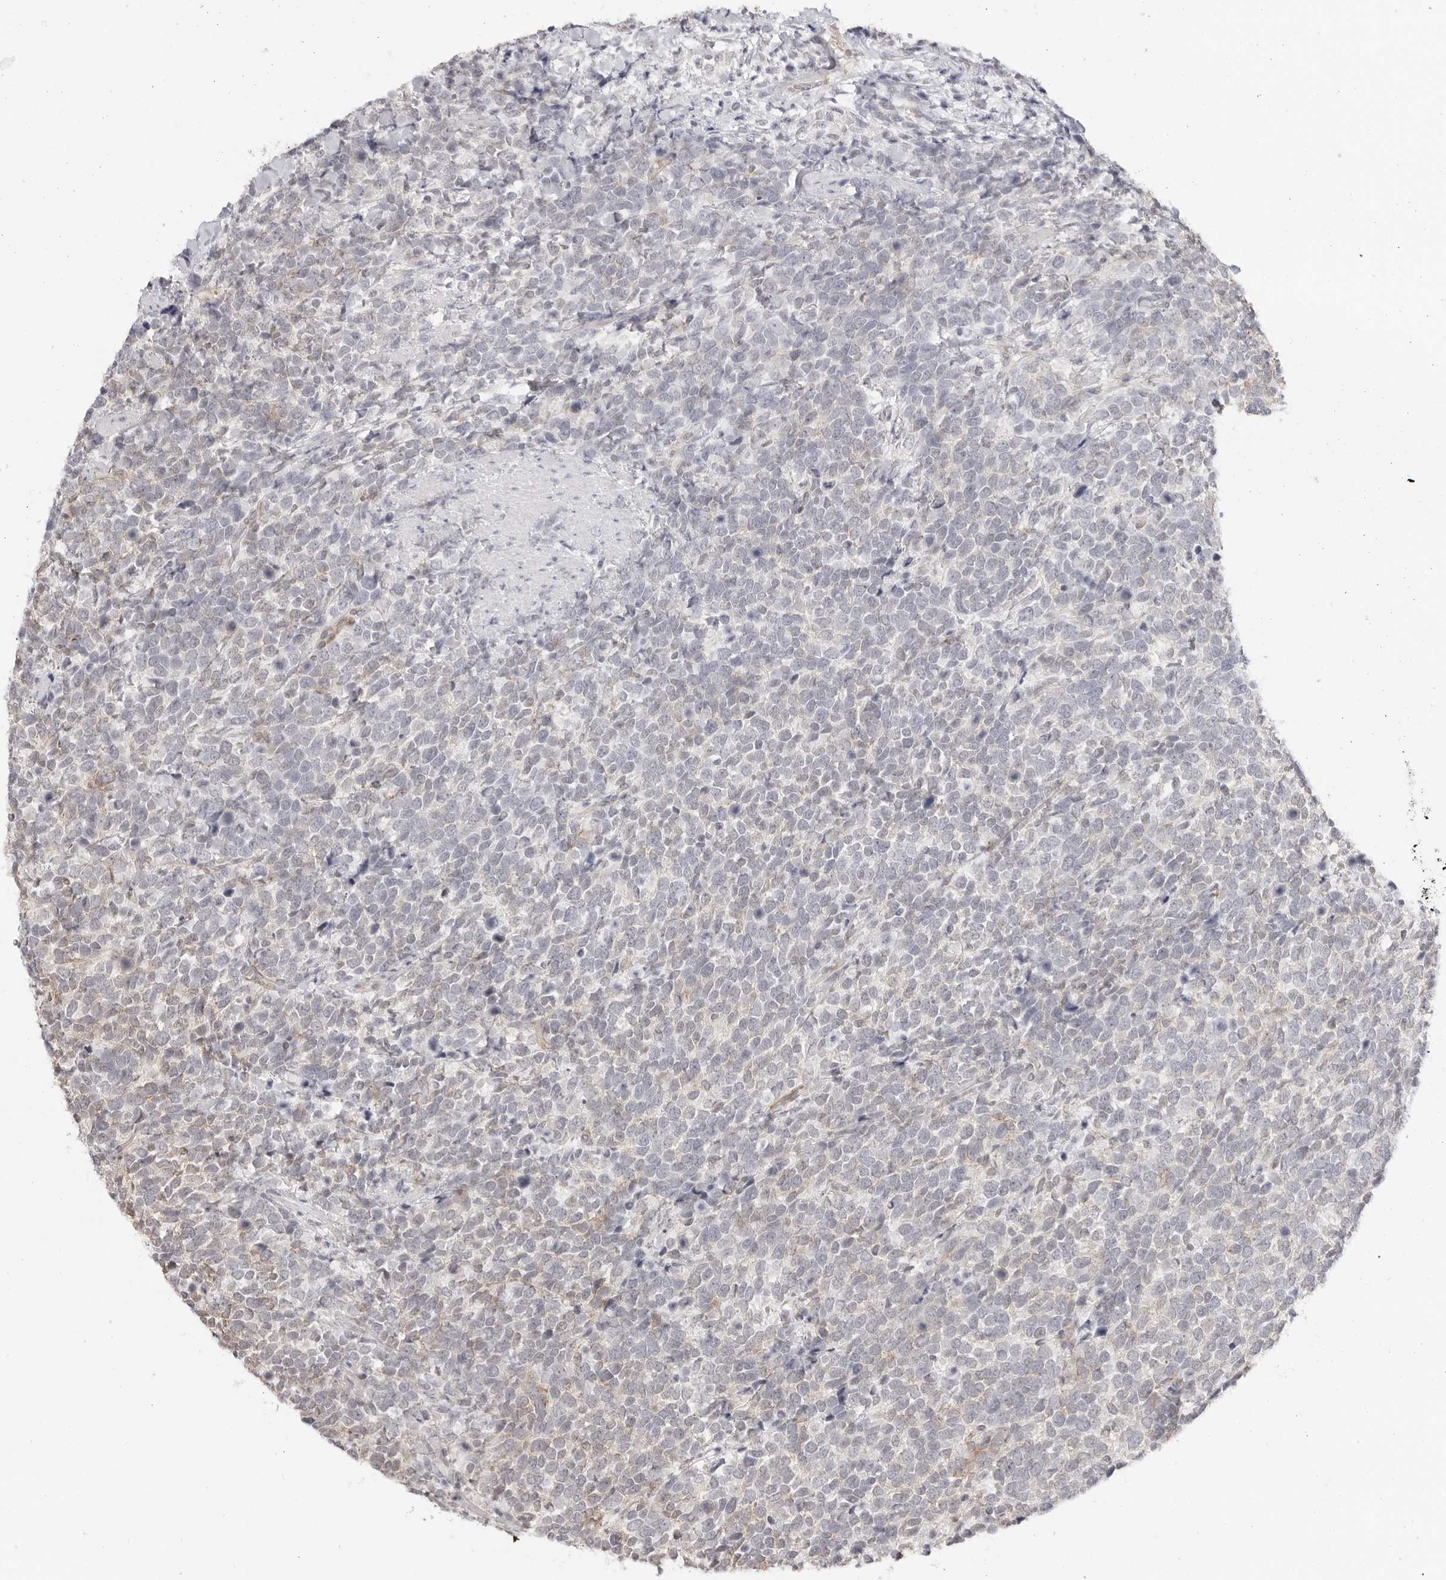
{"staining": {"intensity": "weak", "quantity": "<25%", "location": "cytoplasmic/membranous"}, "tissue": "urothelial cancer", "cell_type": "Tumor cells", "image_type": "cancer", "snomed": [{"axis": "morphology", "description": "Urothelial carcinoma, High grade"}, {"axis": "topography", "description": "Urinary bladder"}], "caption": "The immunohistochemistry (IHC) micrograph has no significant expression in tumor cells of high-grade urothelial carcinoma tissue. The staining was performed using DAB to visualize the protein expression in brown, while the nuclei were stained in blue with hematoxylin (Magnification: 20x).", "gene": "TRAPPC3", "patient": {"sex": "female", "age": 82}}